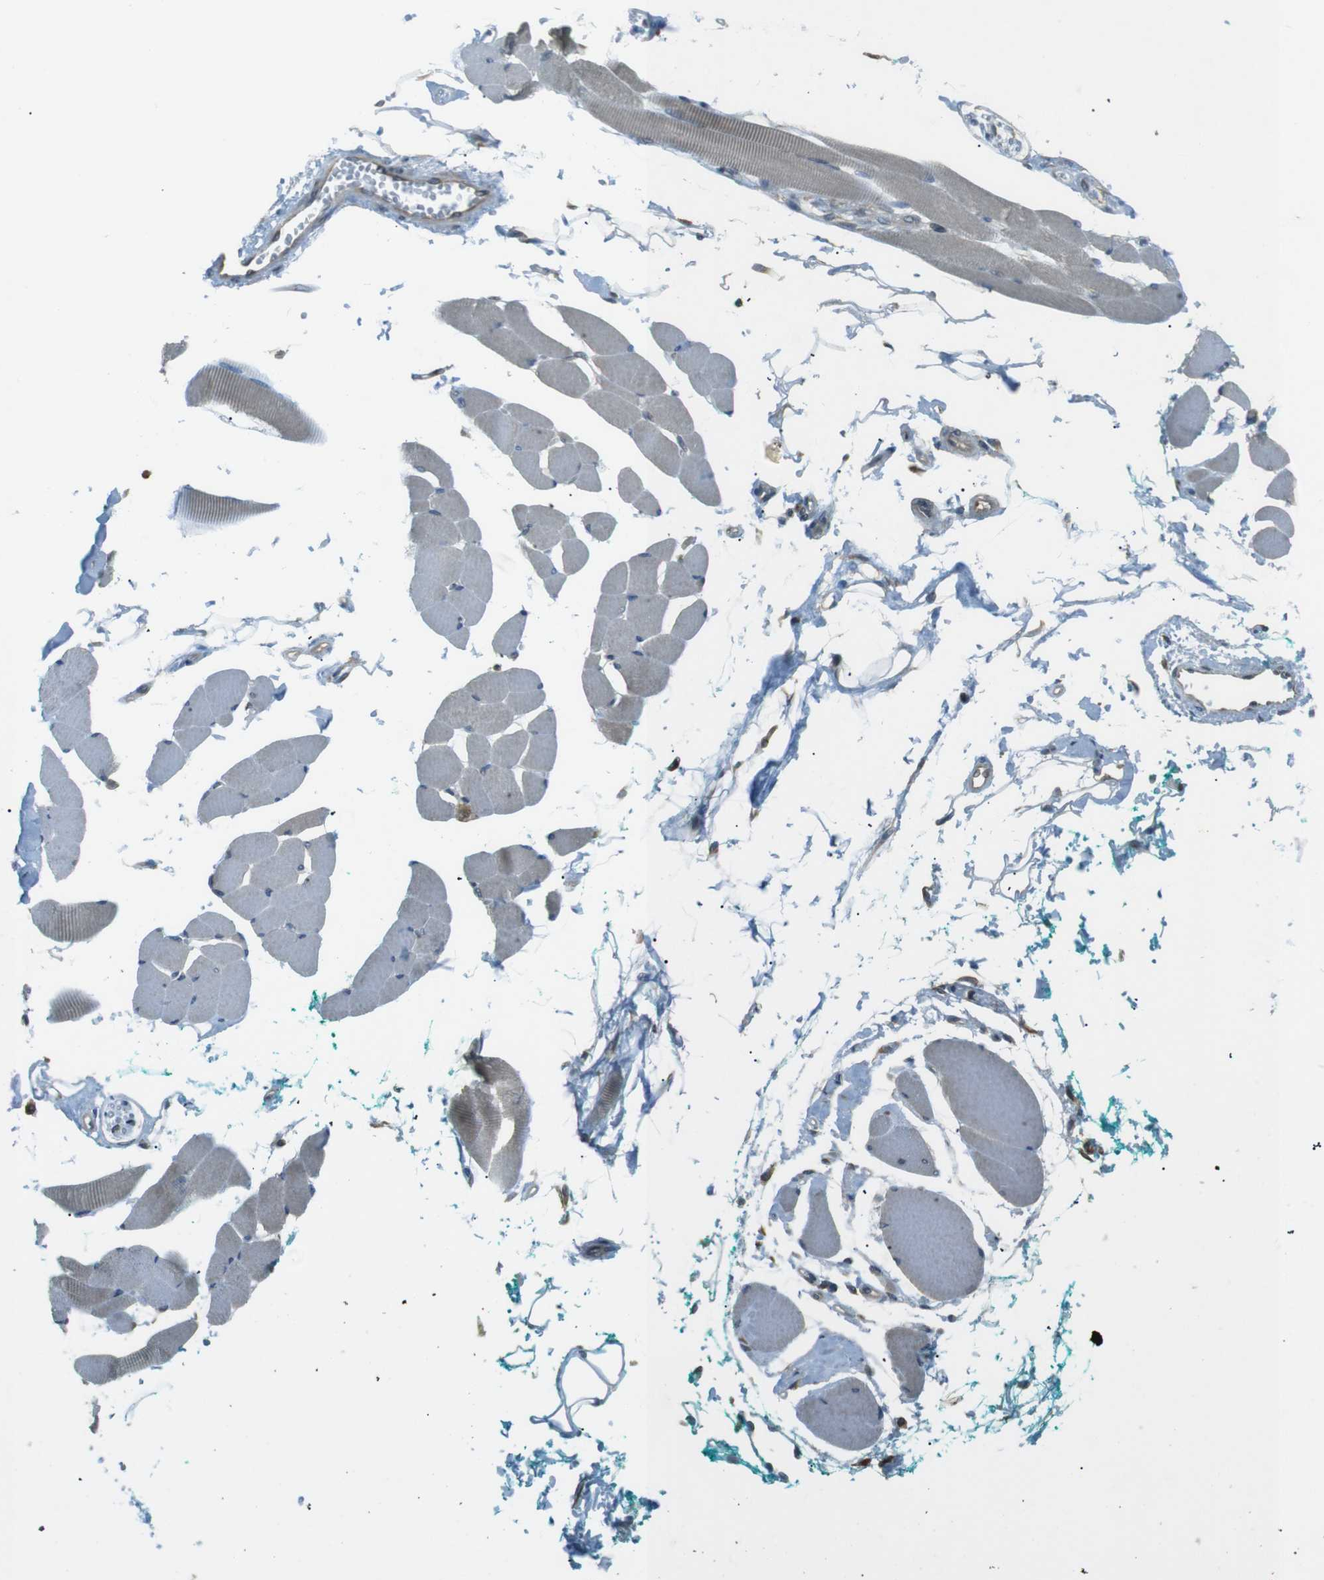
{"staining": {"intensity": "weak", "quantity": ">75%", "location": "cytoplasmic/membranous"}, "tissue": "skeletal muscle", "cell_type": "Myocytes", "image_type": "normal", "snomed": [{"axis": "morphology", "description": "Normal tissue, NOS"}, {"axis": "topography", "description": "Skeletal muscle"}, {"axis": "topography", "description": "Oral tissue"}, {"axis": "topography", "description": "Peripheral nerve tissue"}], "caption": "The photomicrograph demonstrates a brown stain indicating the presence of a protein in the cytoplasmic/membranous of myocytes in skeletal muscle. Using DAB (brown) and hematoxylin (blue) stains, captured at high magnification using brightfield microscopy.", "gene": "TMED4", "patient": {"sex": "female", "age": 84}}